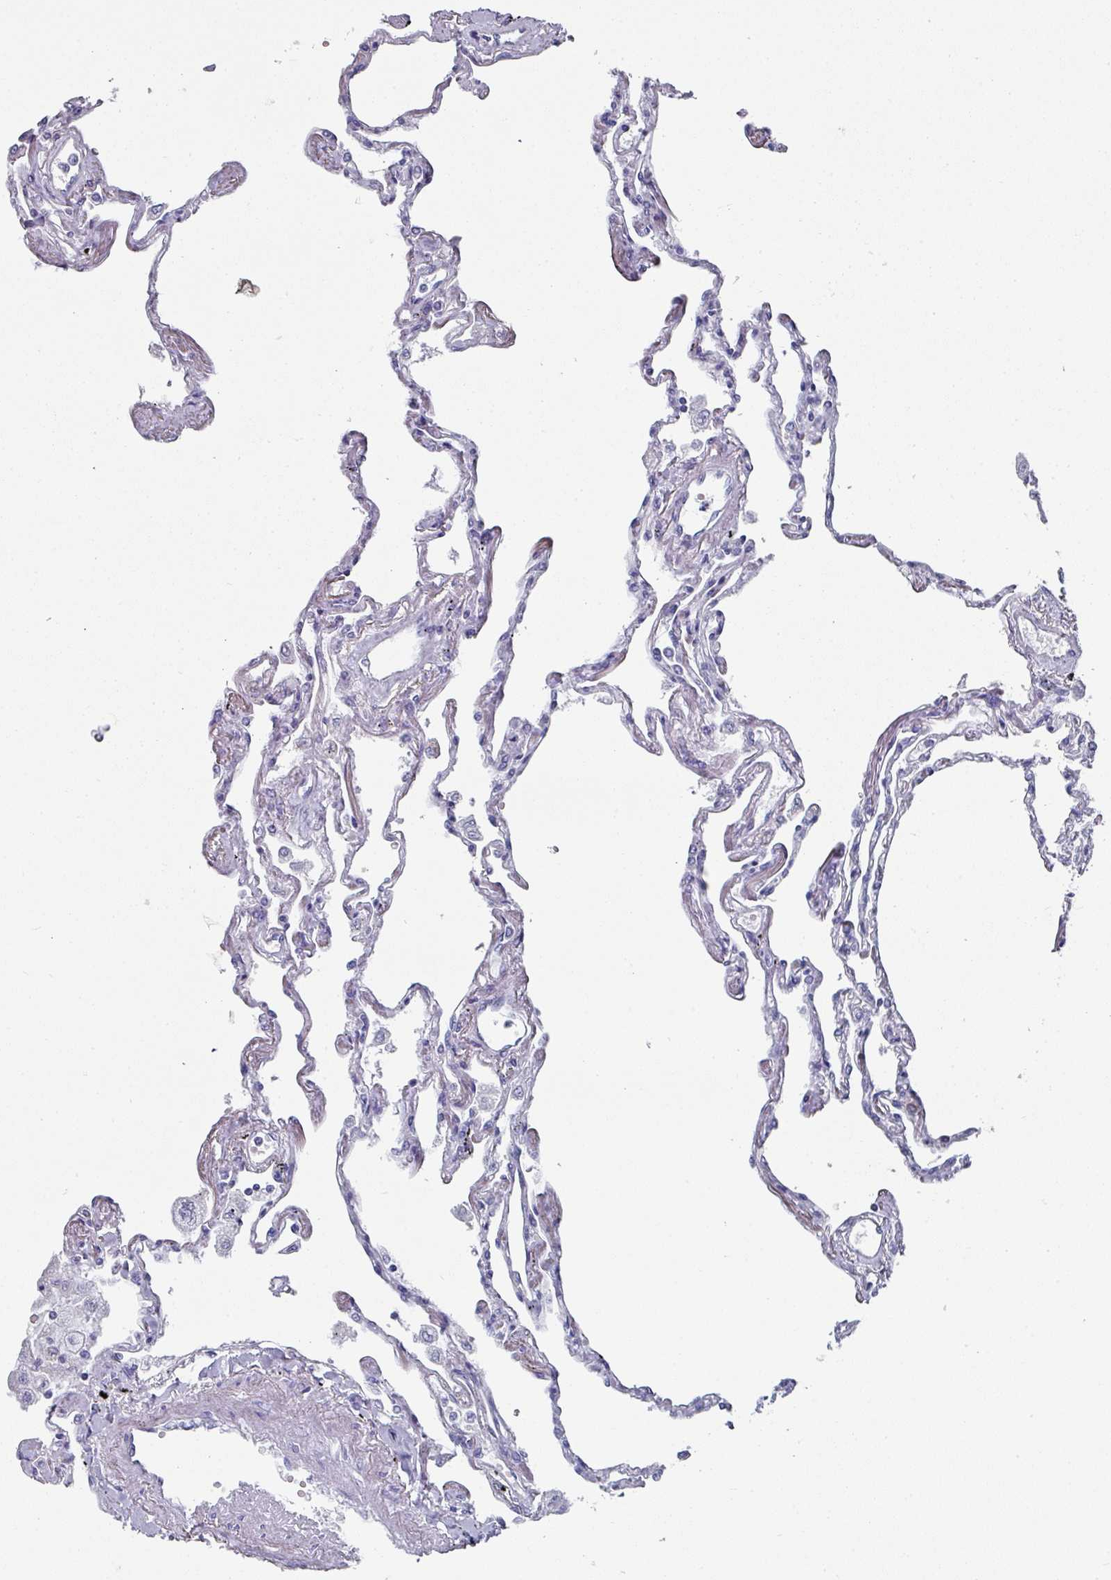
{"staining": {"intensity": "negative", "quantity": "none", "location": "none"}, "tissue": "lung", "cell_type": "Alveolar cells", "image_type": "normal", "snomed": [{"axis": "morphology", "description": "Normal tissue, NOS"}, {"axis": "topography", "description": "Lung"}], "caption": "Immunohistochemistry of benign human lung displays no staining in alveolar cells. The staining was performed using DAB (3,3'-diaminobenzidine) to visualize the protein expression in brown, while the nuclei were stained in blue with hematoxylin (Magnification: 20x).", "gene": "SETBP1", "patient": {"sex": "female", "age": 67}}